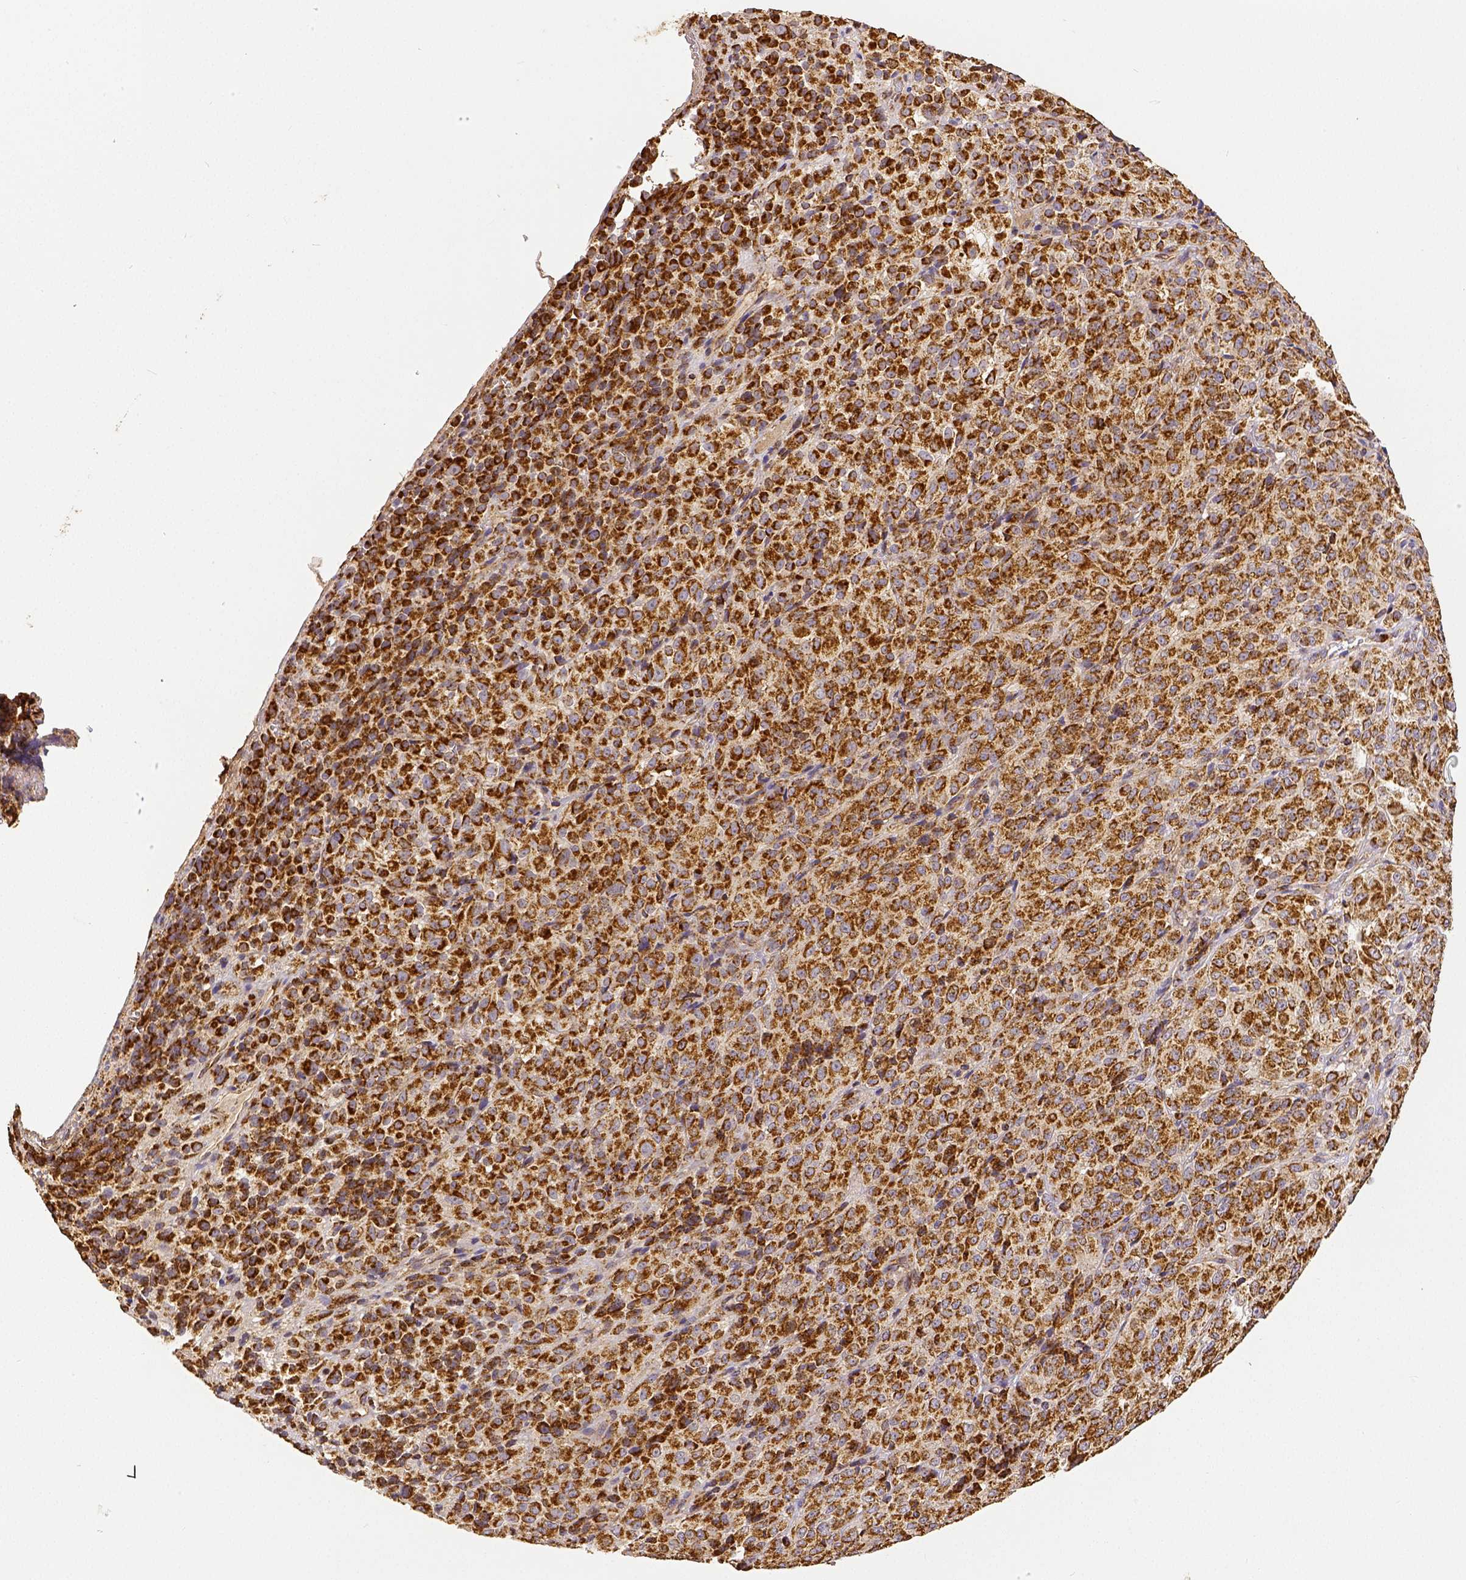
{"staining": {"intensity": "strong", "quantity": ">75%", "location": "cytoplasmic/membranous"}, "tissue": "melanoma", "cell_type": "Tumor cells", "image_type": "cancer", "snomed": [{"axis": "morphology", "description": "Malignant melanoma, Metastatic site"}, {"axis": "topography", "description": "Brain"}], "caption": "Malignant melanoma (metastatic site) stained with a protein marker displays strong staining in tumor cells.", "gene": "SDHB", "patient": {"sex": "female", "age": 56}}